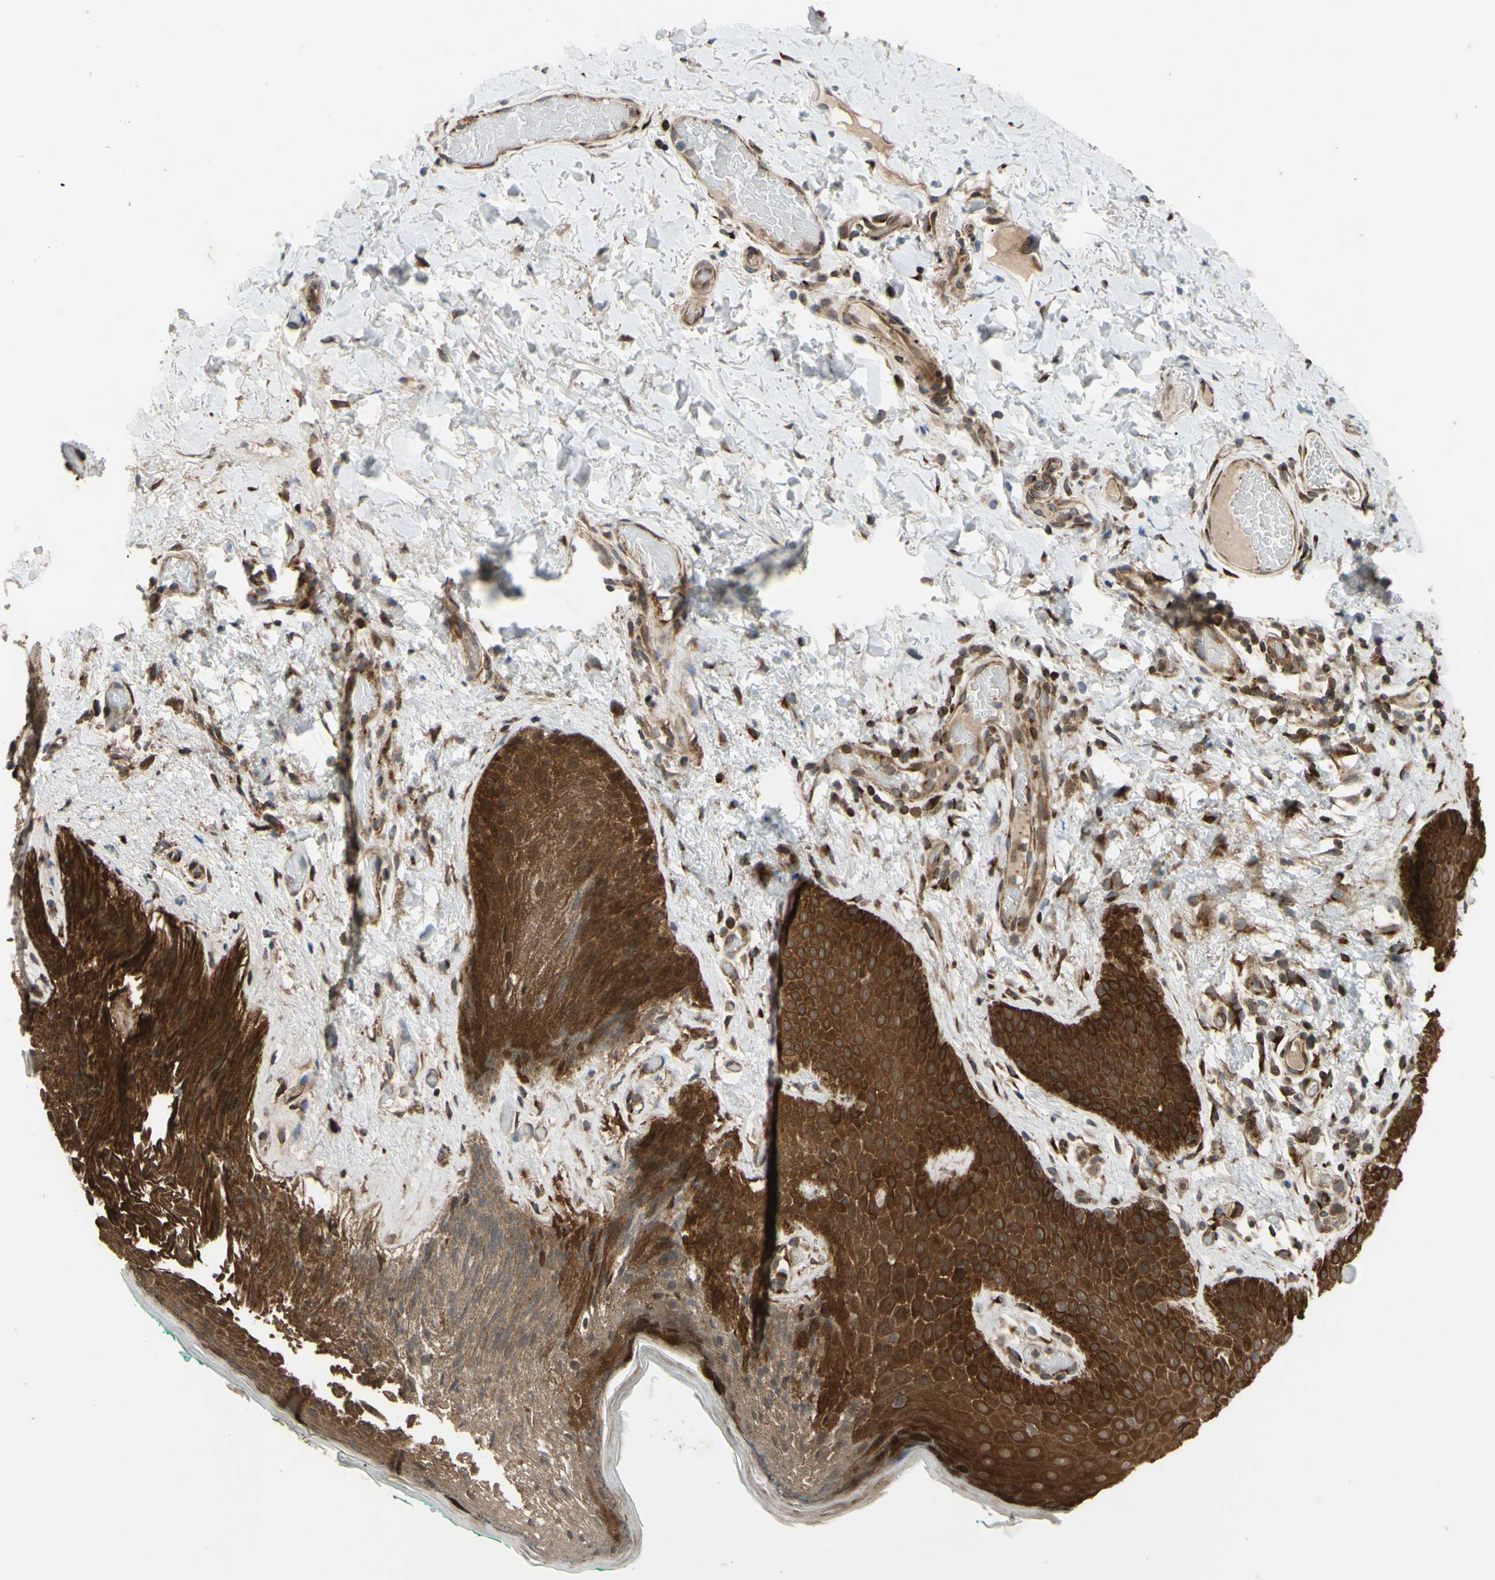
{"staining": {"intensity": "strong", "quantity": ">75%", "location": "cytoplasmic/membranous"}, "tissue": "skin", "cell_type": "Epidermal cells", "image_type": "normal", "snomed": [{"axis": "morphology", "description": "Normal tissue, NOS"}, {"axis": "topography", "description": "Anal"}], "caption": "Approximately >75% of epidermal cells in unremarkable skin show strong cytoplasmic/membranous protein positivity as visualized by brown immunohistochemical staining.", "gene": "PRAF2", "patient": {"sex": "male", "age": 74}}